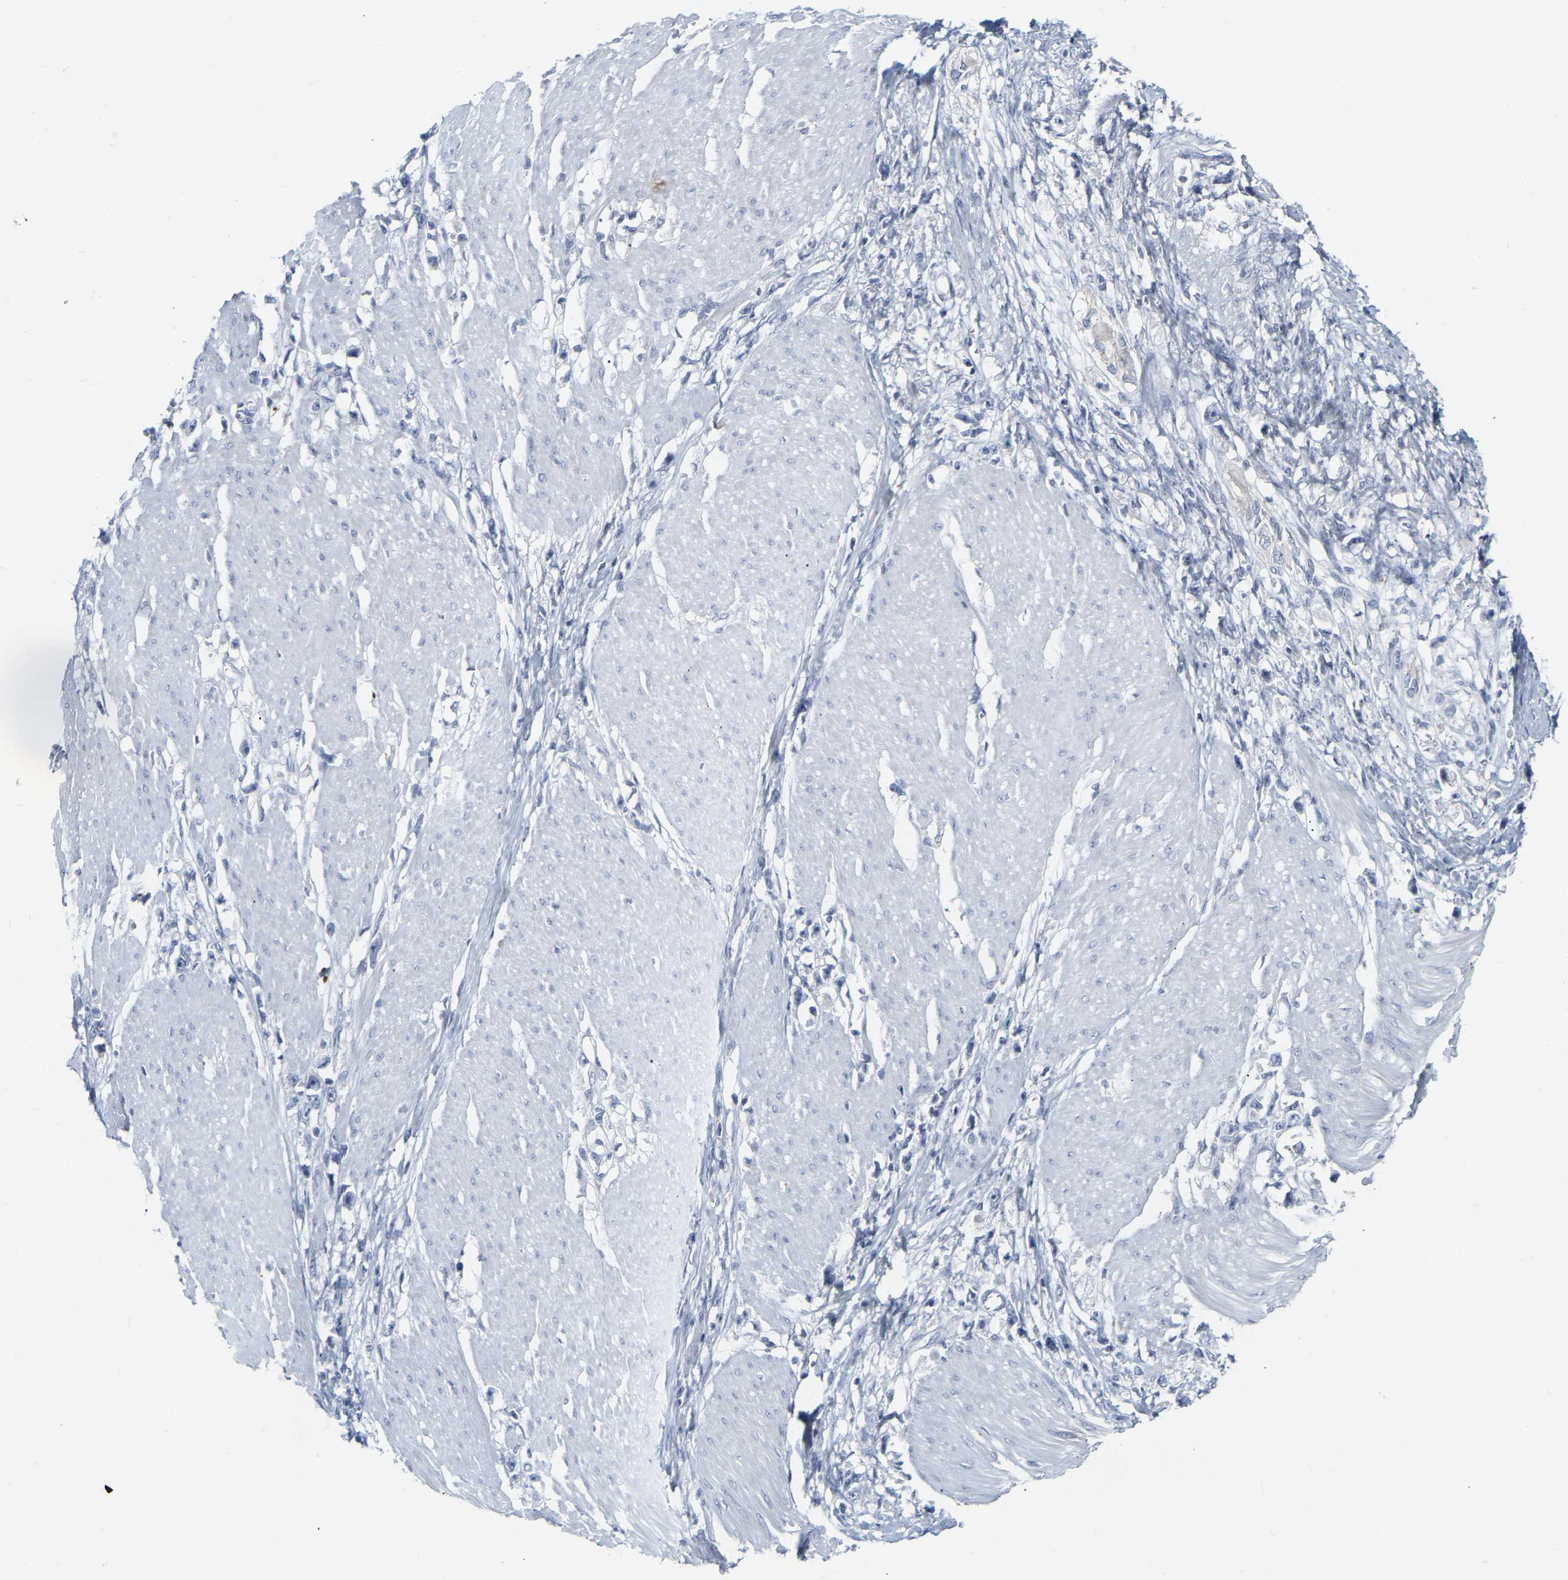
{"staining": {"intensity": "negative", "quantity": "none", "location": "none"}, "tissue": "stomach cancer", "cell_type": "Tumor cells", "image_type": "cancer", "snomed": [{"axis": "morphology", "description": "Adenocarcinoma, NOS"}, {"axis": "topography", "description": "Stomach"}], "caption": "This is an immunohistochemistry (IHC) image of human stomach adenocarcinoma. There is no positivity in tumor cells.", "gene": "GNAS", "patient": {"sex": "female", "age": 59}}